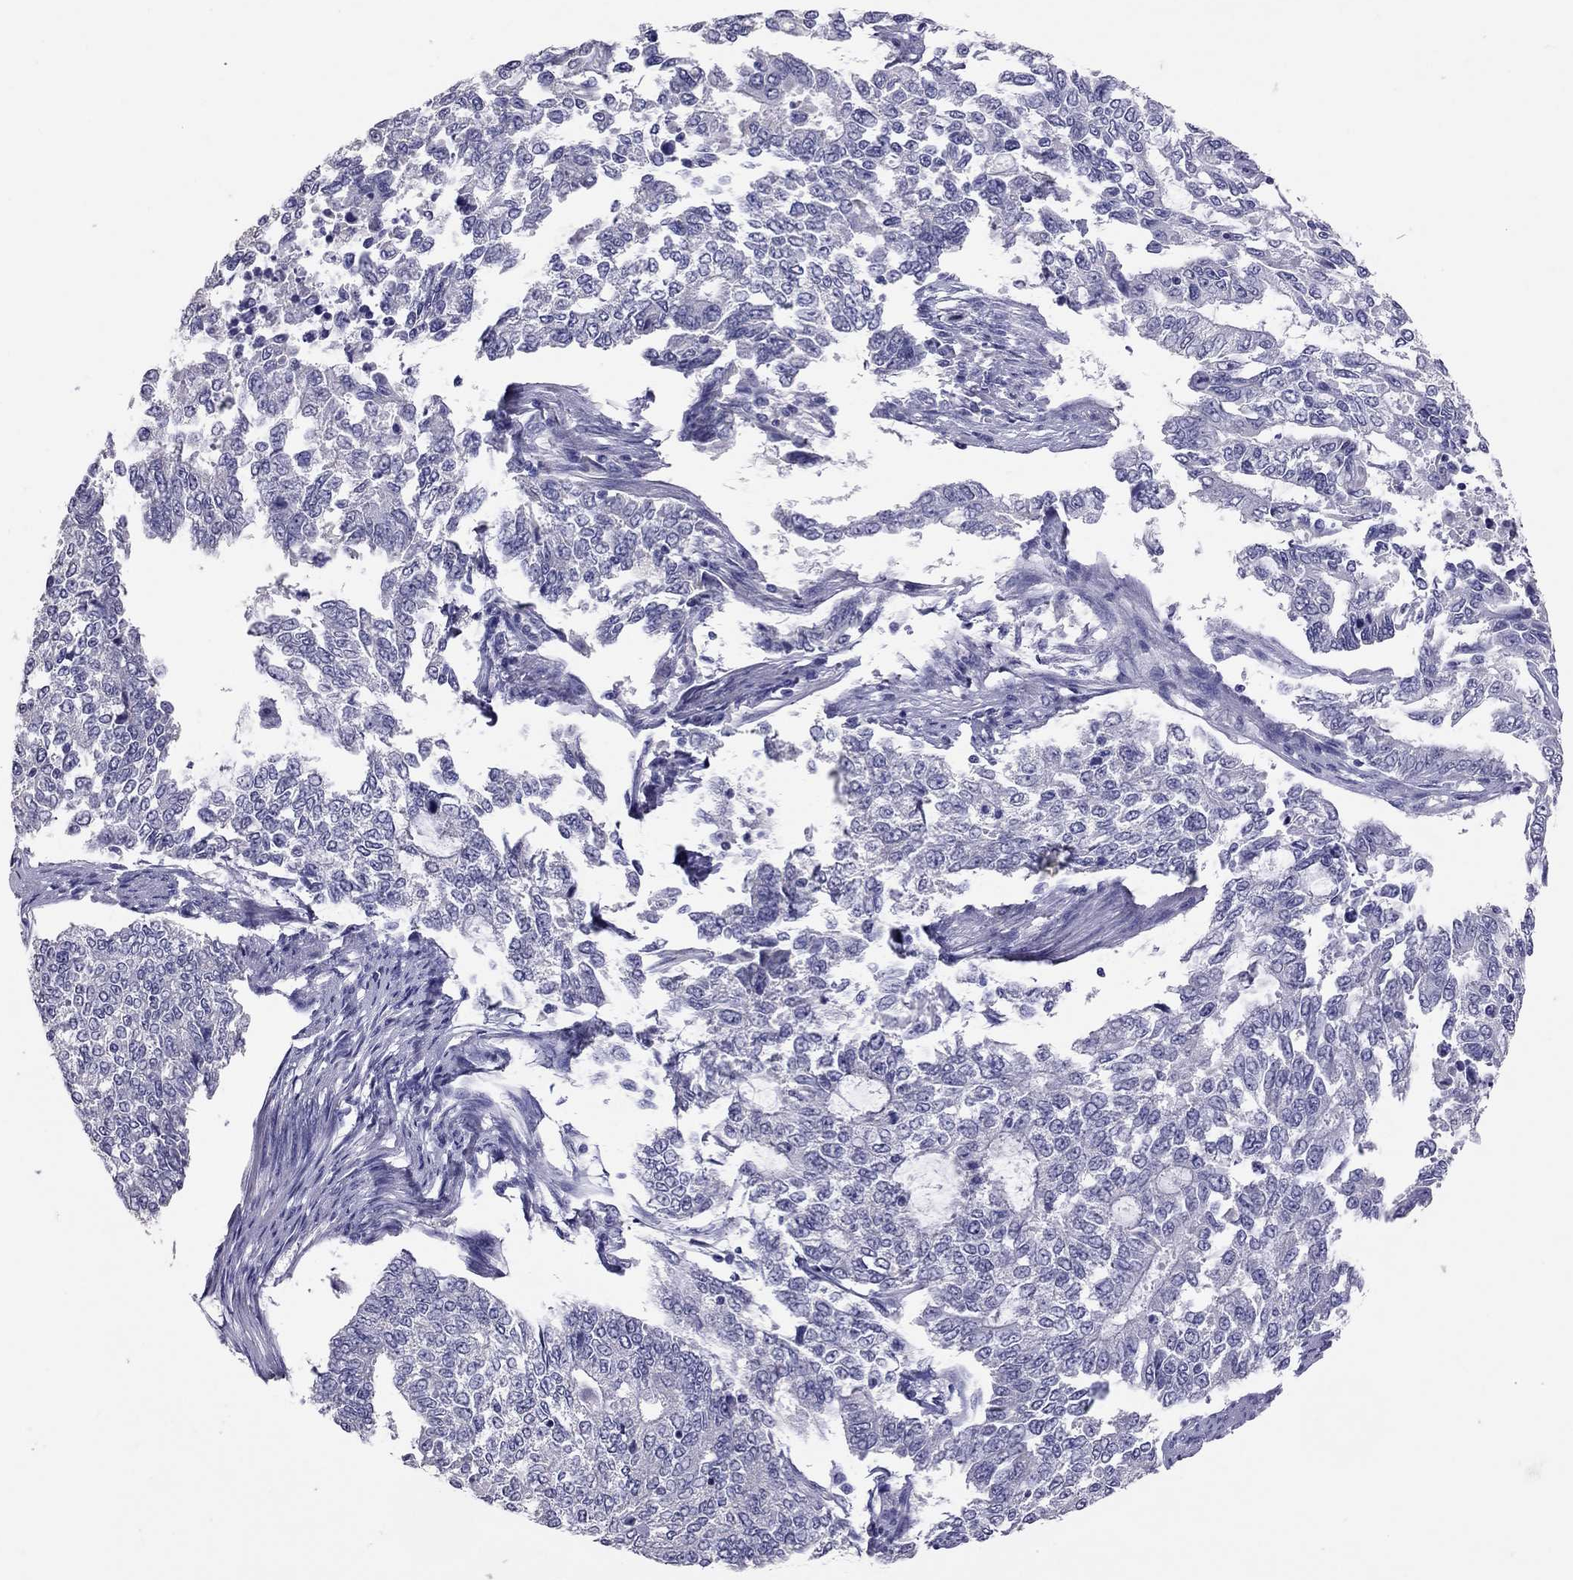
{"staining": {"intensity": "negative", "quantity": "none", "location": "none"}, "tissue": "endometrial cancer", "cell_type": "Tumor cells", "image_type": "cancer", "snomed": [{"axis": "morphology", "description": "Adenocarcinoma, NOS"}, {"axis": "topography", "description": "Uterus"}], "caption": "Tumor cells are negative for protein expression in human endometrial cancer (adenocarcinoma).", "gene": "PSMB11", "patient": {"sex": "female", "age": 59}}